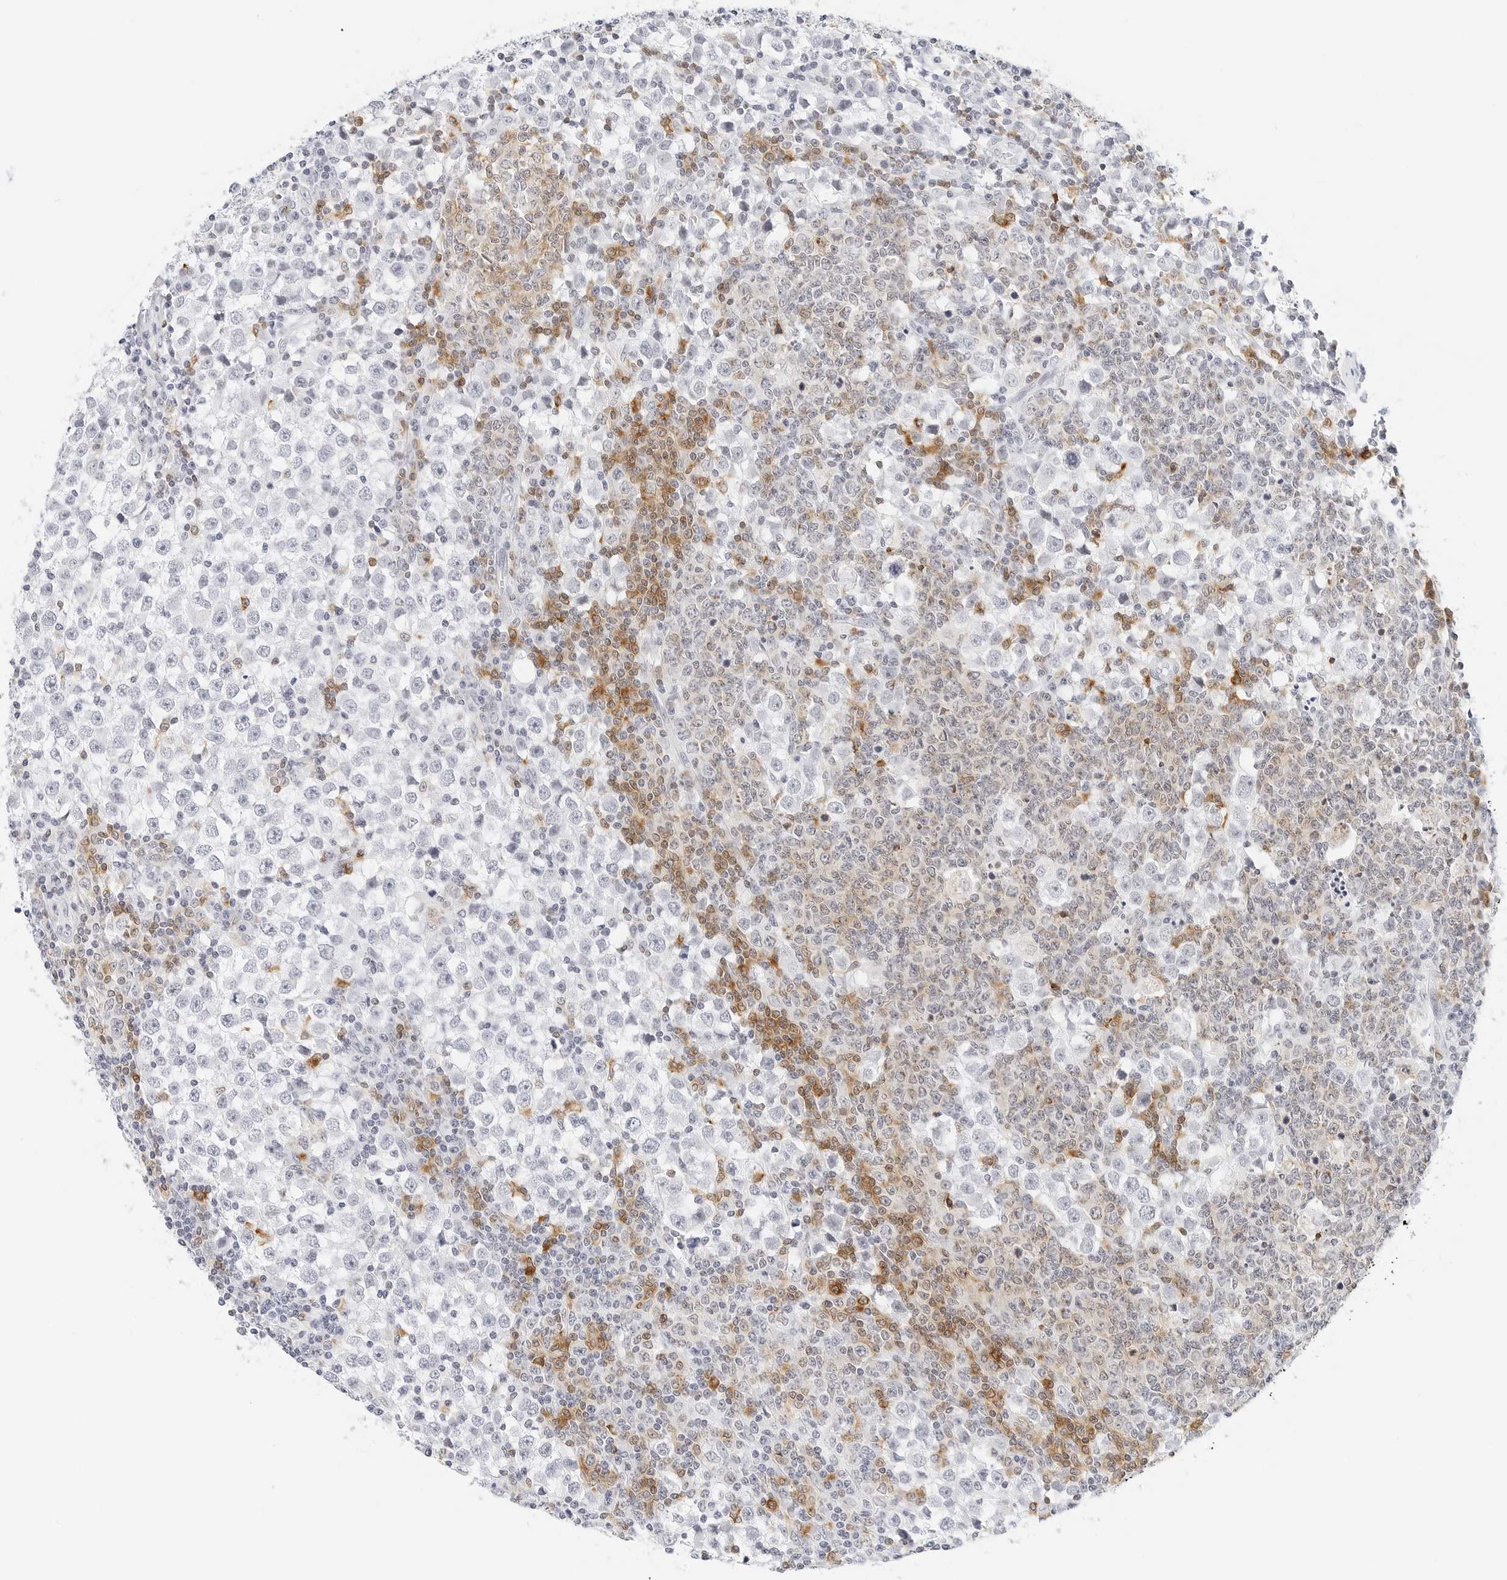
{"staining": {"intensity": "moderate", "quantity": "<25%", "location": "cytoplasmic/membranous,nuclear"}, "tissue": "testis cancer", "cell_type": "Tumor cells", "image_type": "cancer", "snomed": [{"axis": "morphology", "description": "Seminoma, NOS"}, {"axis": "topography", "description": "Testis"}], "caption": "This is a photomicrograph of IHC staining of testis seminoma, which shows moderate staining in the cytoplasmic/membranous and nuclear of tumor cells.", "gene": "CD22", "patient": {"sex": "male", "age": 65}}